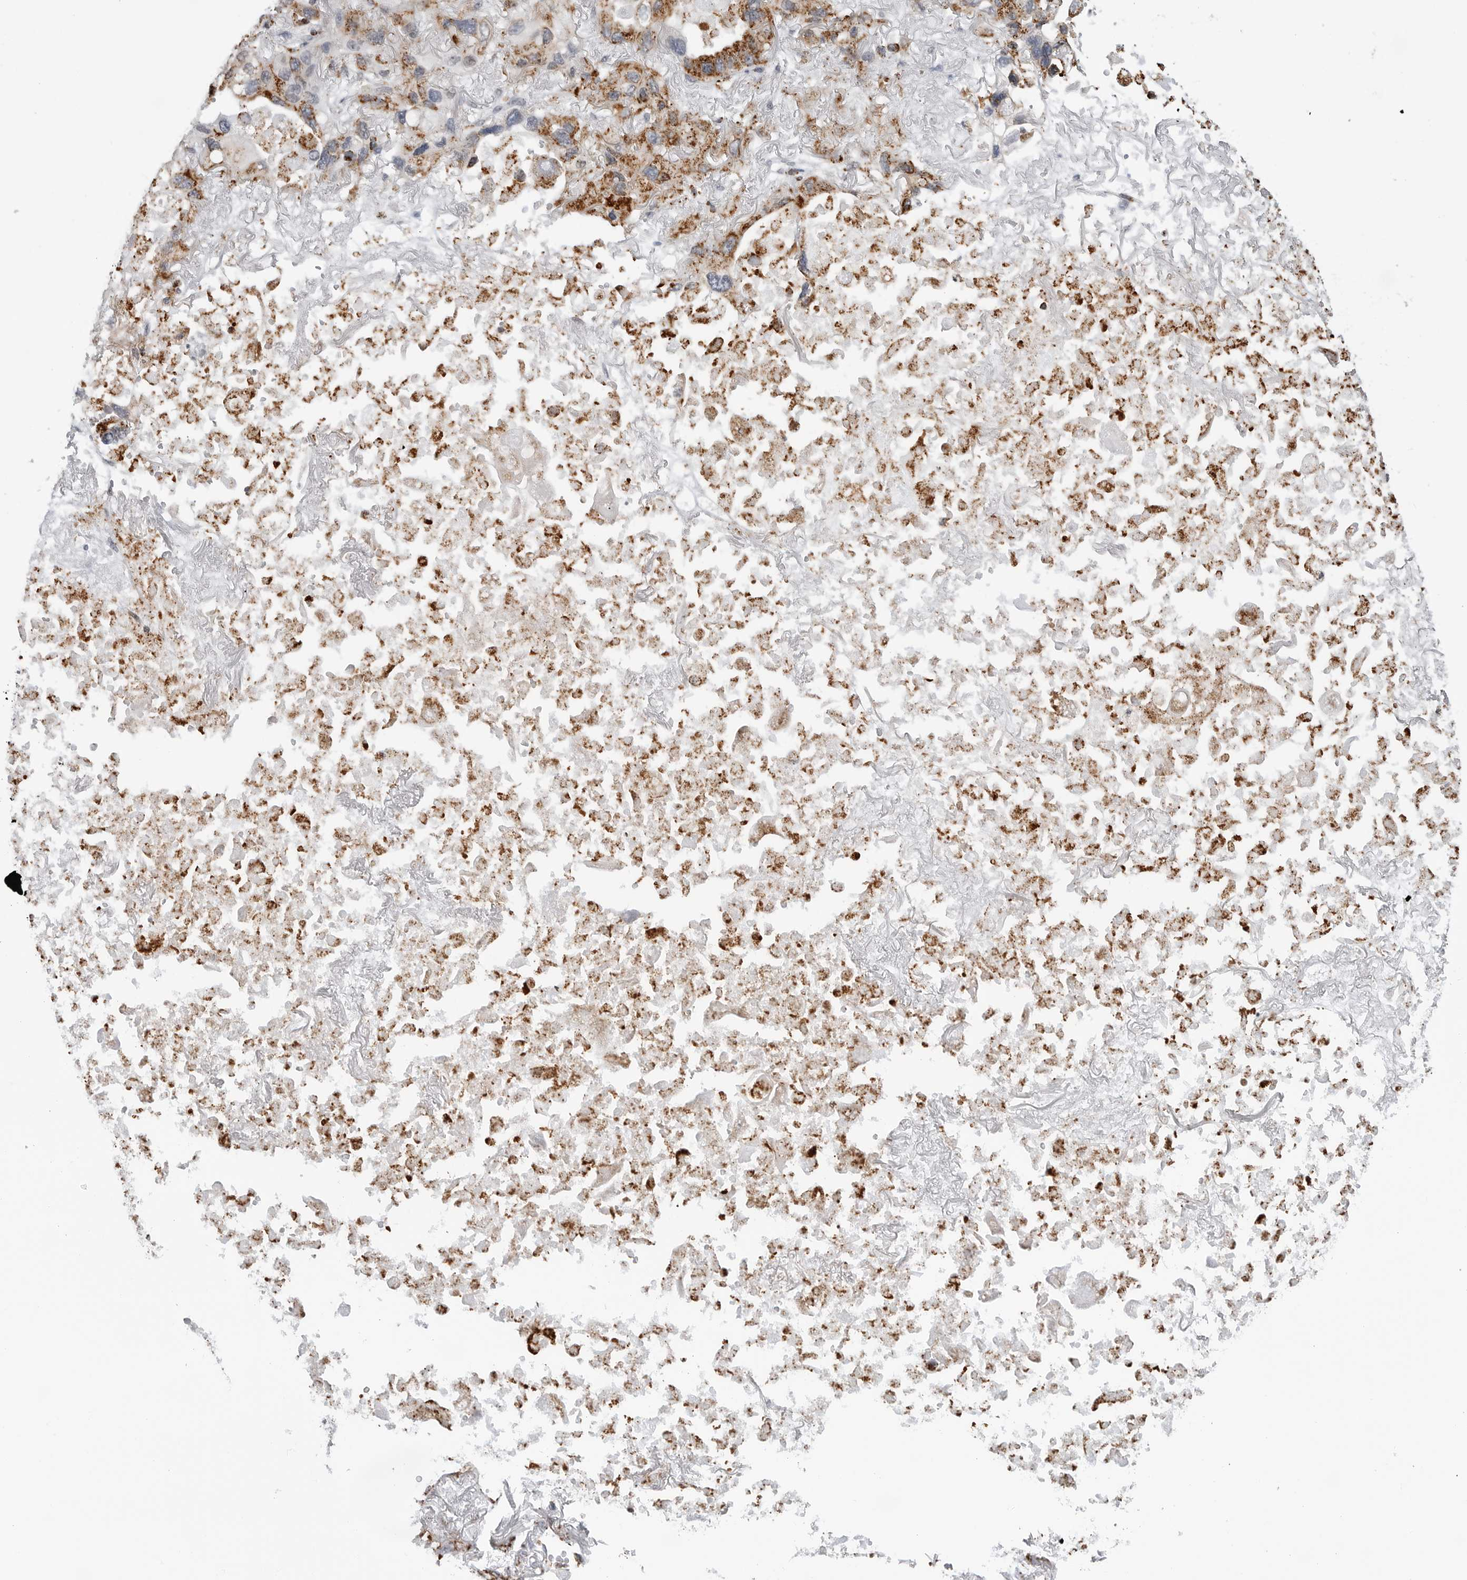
{"staining": {"intensity": "strong", "quantity": ">75%", "location": "cytoplasmic/membranous"}, "tissue": "lung cancer", "cell_type": "Tumor cells", "image_type": "cancer", "snomed": [{"axis": "morphology", "description": "Squamous cell carcinoma, NOS"}, {"axis": "topography", "description": "Lung"}], "caption": "Lung cancer stained with a brown dye reveals strong cytoplasmic/membranous positive staining in approximately >75% of tumor cells.", "gene": "COX5A", "patient": {"sex": "female", "age": 73}}